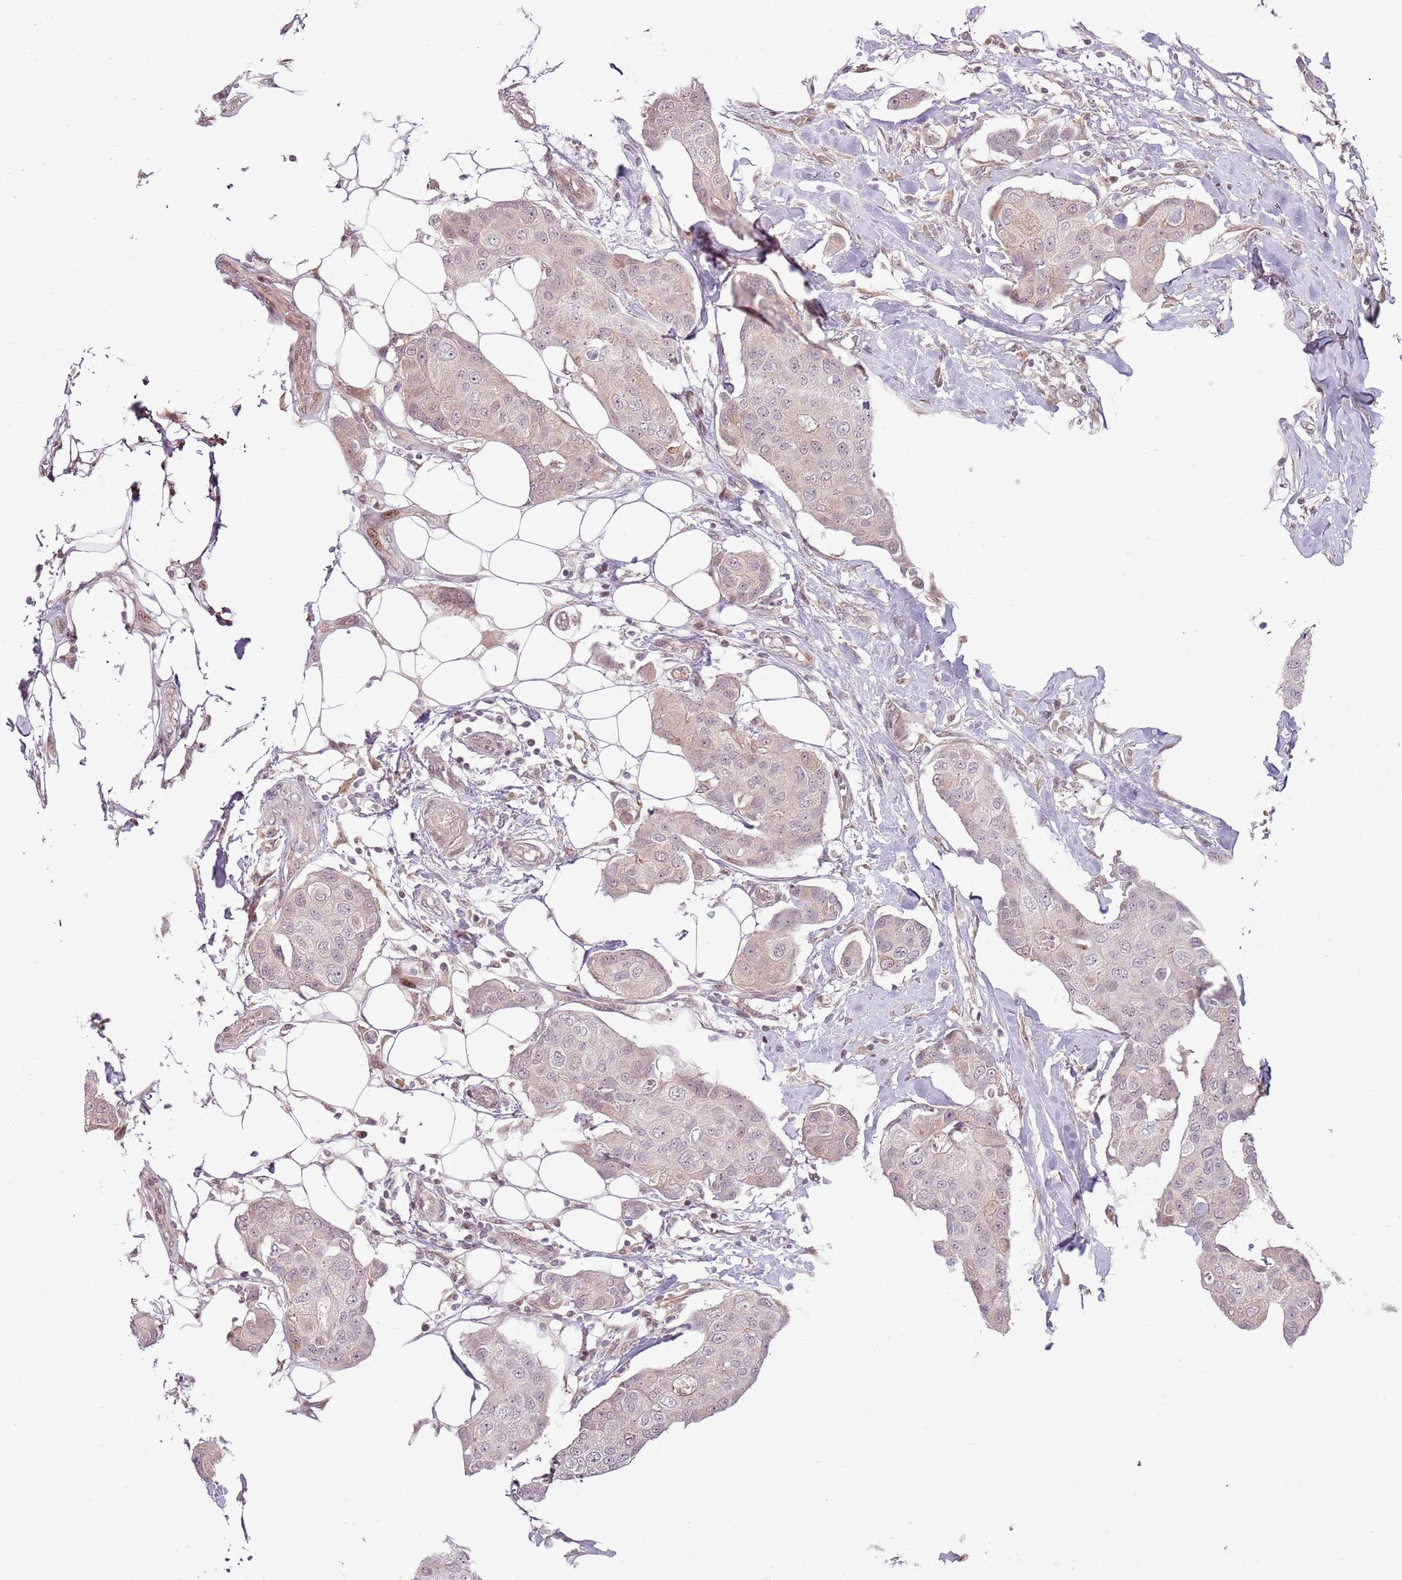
{"staining": {"intensity": "weak", "quantity": ">75%", "location": "cytoplasmic/membranous,nuclear"}, "tissue": "breast cancer", "cell_type": "Tumor cells", "image_type": "cancer", "snomed": [{"axis": "morphology", "description": "Duct carcinoma"}, {"axis": "topography", "description": "Breast"}, {"axis": "topography", "description": "Lymph node"}], "caption": "Immunohistochemistry micrograph of breast infiltrating ductal carcinoma stained for a protein (brown), which reveals low levels of weak cytoplasmic/membranous and nuclear expression in about >75% of tumor cells.", "gene": "ADGRG1", "patient": {"sex": "female", "age": 80}}